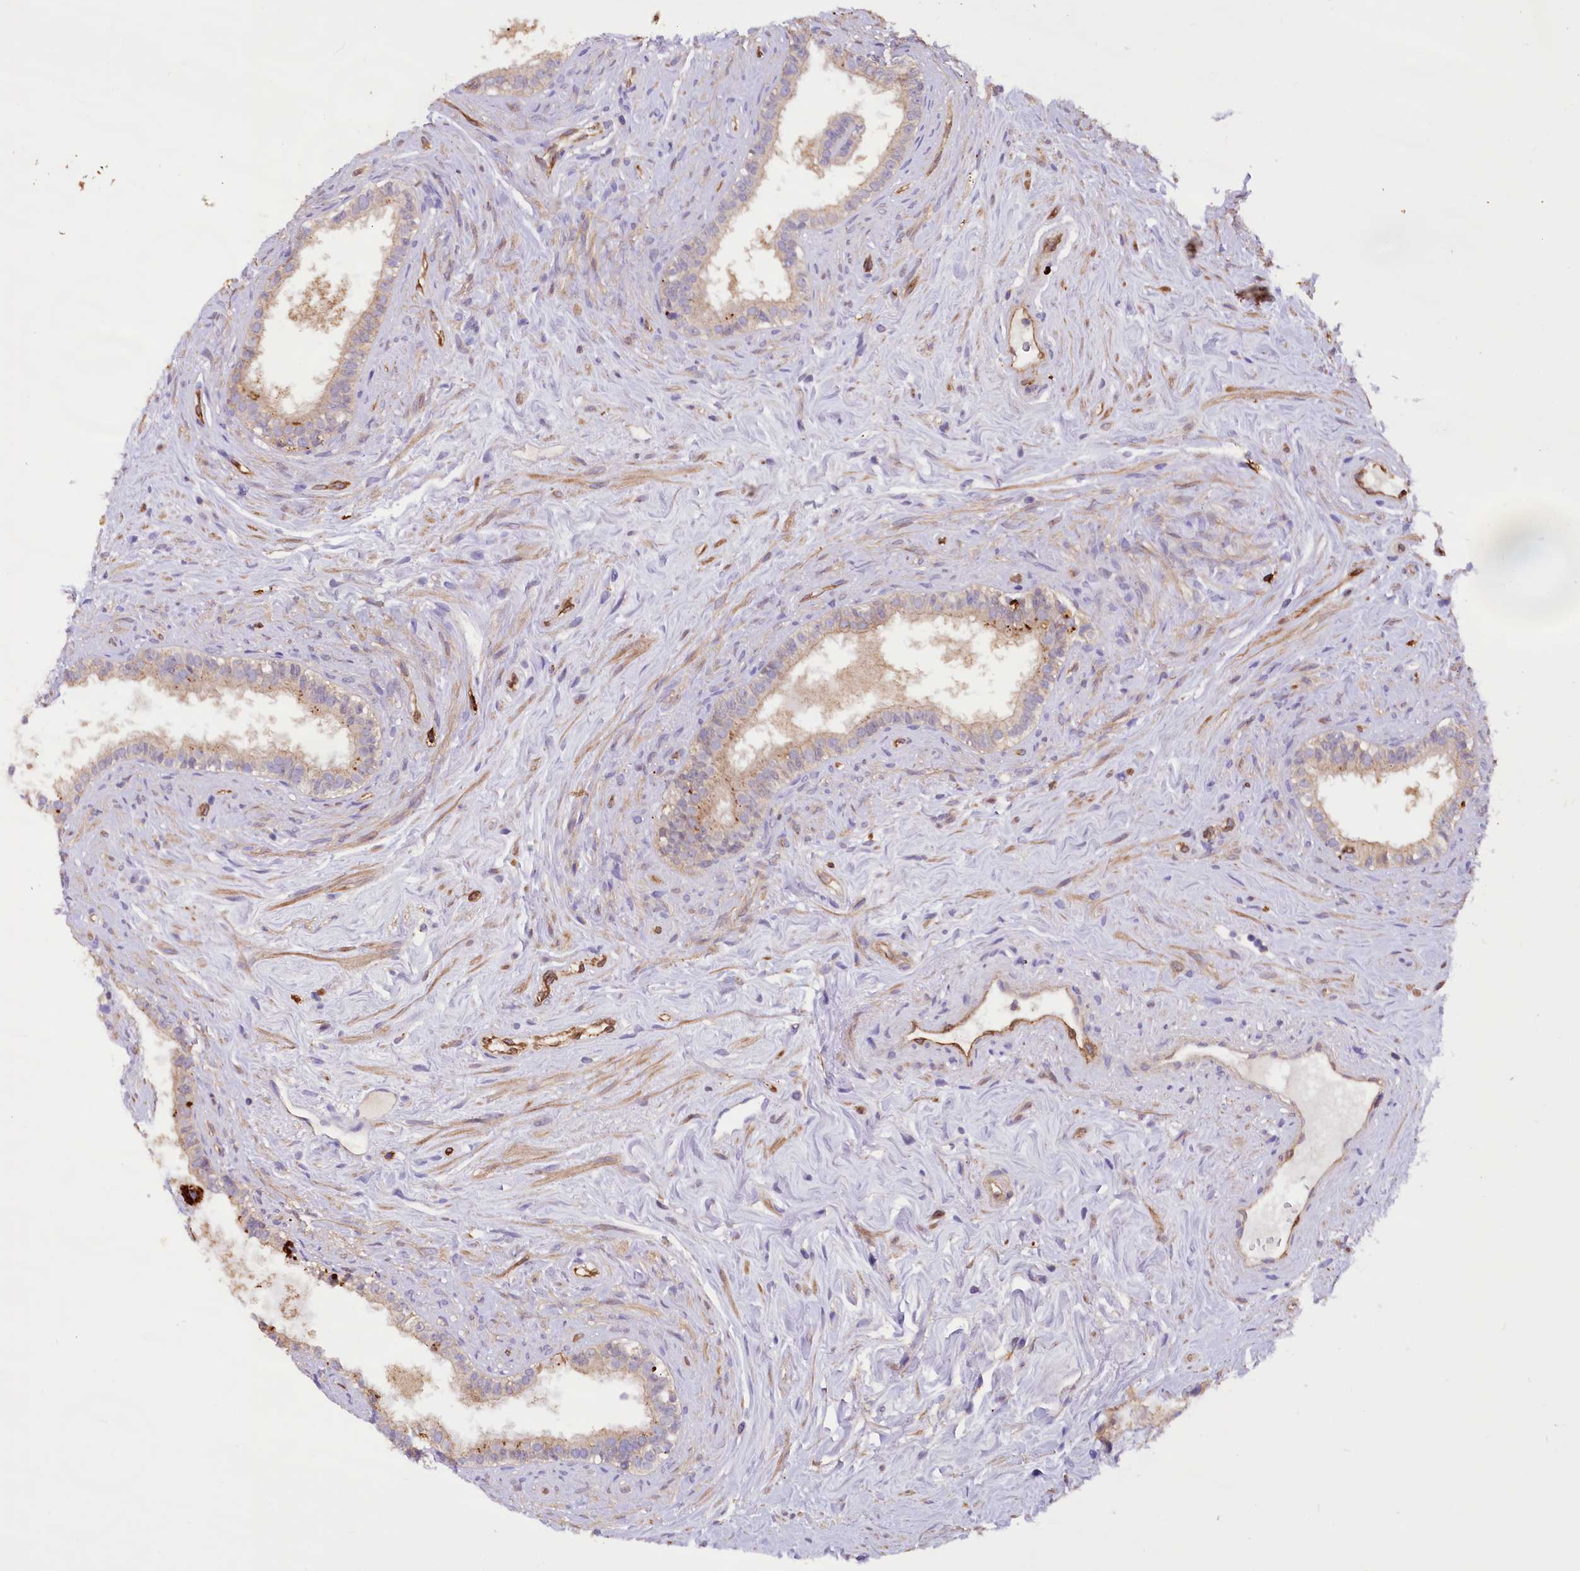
{"staining": {"intensity": "weak", "quantity": "<25%", "location": "cytoplasmic/membranous"}, "tissue": "epididymis", "cell_type": "Glandular cells", "image_type": "normal", "snomed": [{"axis": "morphology", "description": "Normal tissue, NOS"}, {"axis": "topography", "description": "Epididymis"}], "caption": "The IHC micrograph has no significant positivity in glandular cells of epididymis. Nuclei are stained in blue.", "gene": "DPP3", "patient": {"sex": "male", "age": 84}}